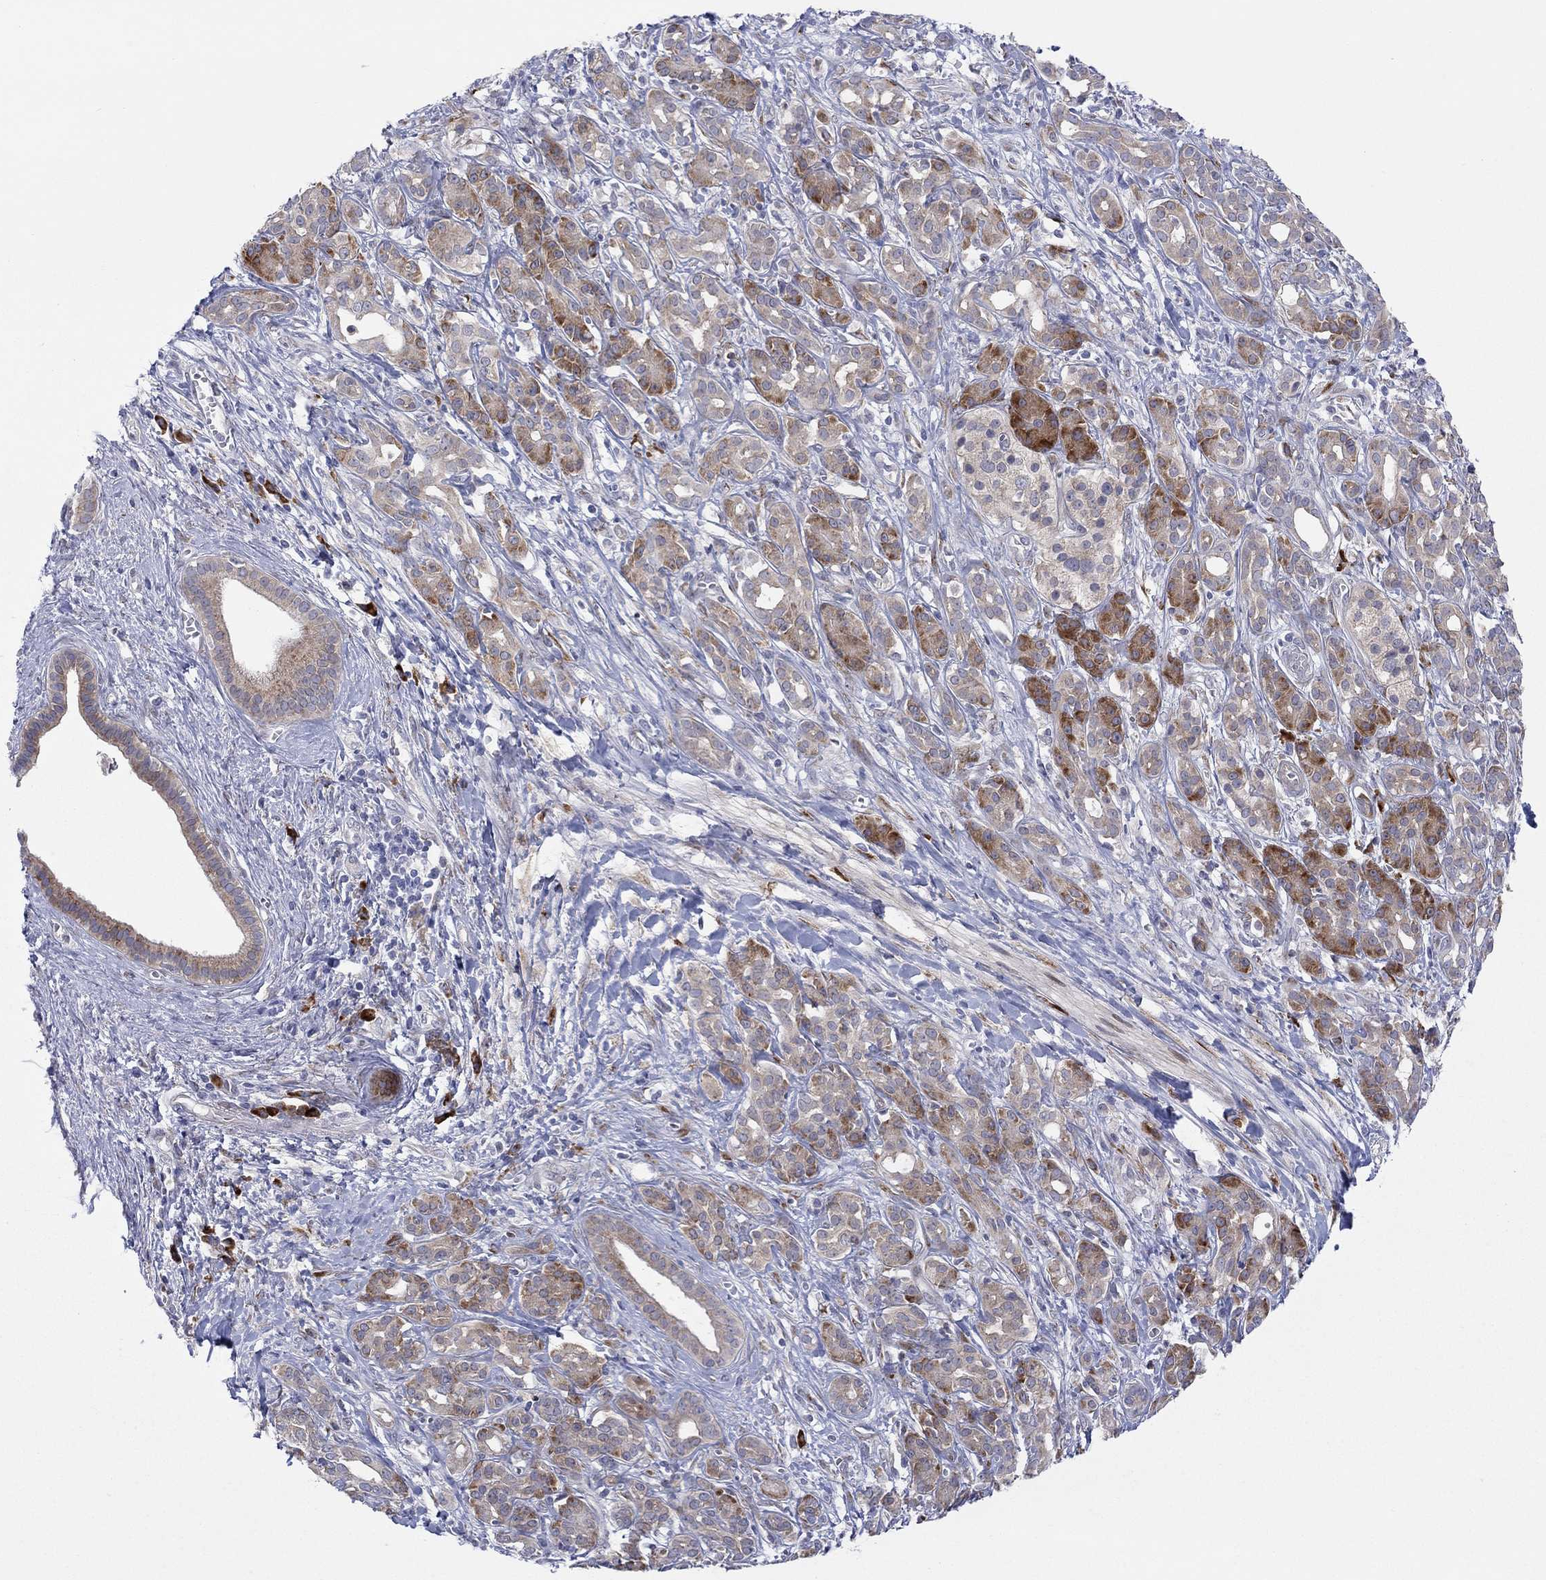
{"staining": {"intensity": "strong", "quantity": "<25%", "location": "cytoplasmic/membranous"}, "tissue": "pancreatic cancer", "cell_type": "Tumor cells", "image_type": "cancer", "snomed": [{"axis": "morphology", "description": "Adenocarcinoma, NOS"}, {"axis": "topography", "description": "Pancreas"}], "caption": "A medium amount of strong cytoplasmic/membranous positivity is present in about <25% of tumor cells in pancreatic cancer tissue.", "gene": "TTC21B", "patient": {"sex": "male", "age": 61}}